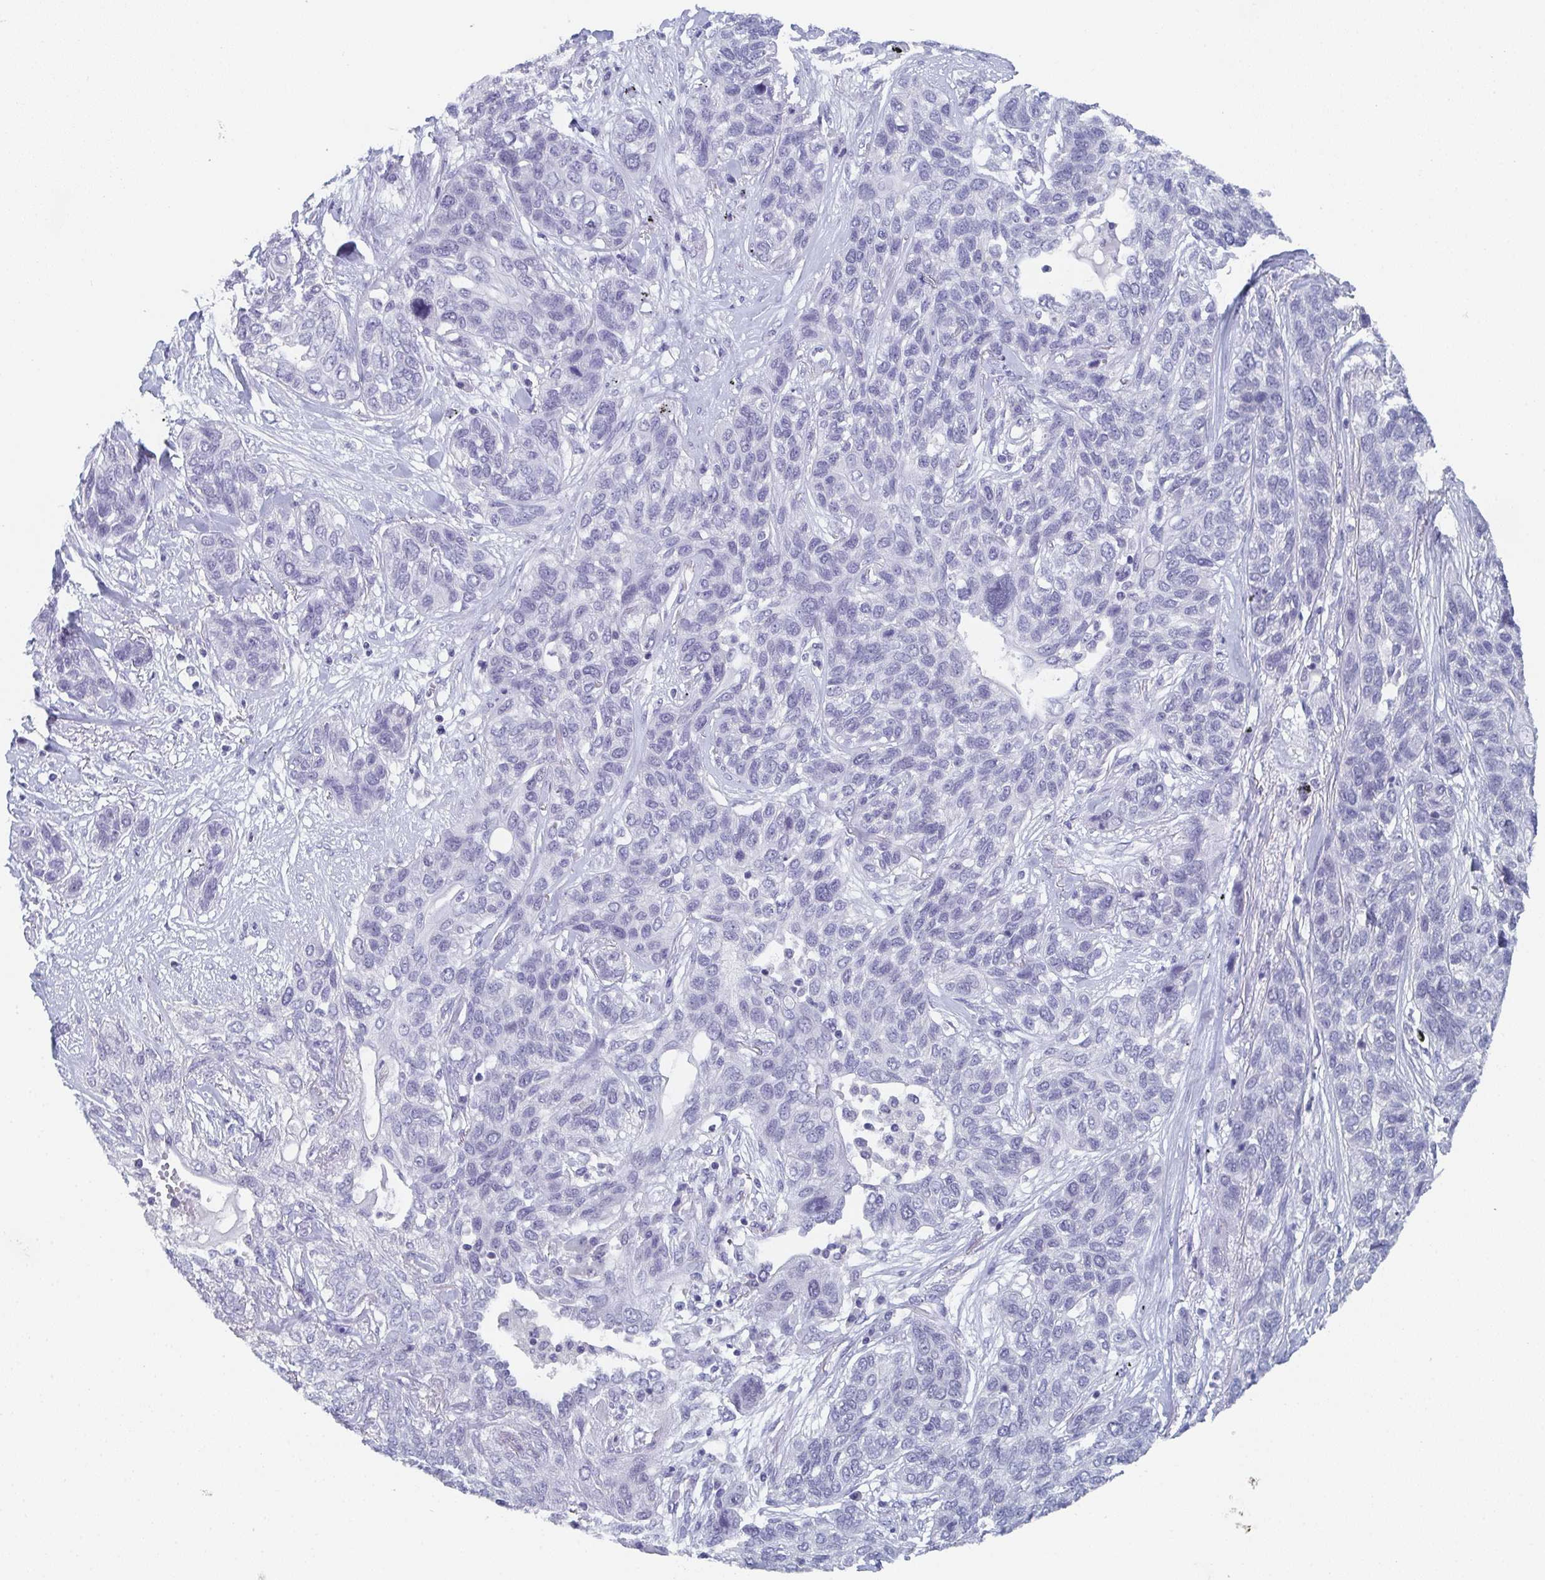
{"staining": {"intensity": "negative", "quantity": "none", "location": "none"}, "tissue": "lung cancer", "cell_type": "Tumor cells", "image_type": "cancer", "snomed": [{"axis": "morphology", "description": "Squamous cell carcinoma, NOS"}, {"axis": "topography", "description": "Lung"}], "caption": "IHC histopathology image of human lung cancer stained for a protein (brown), which displays no staining in tumor cells.", "gene": "DYDC2", "patient": {"sex": "female", "age": 70}}